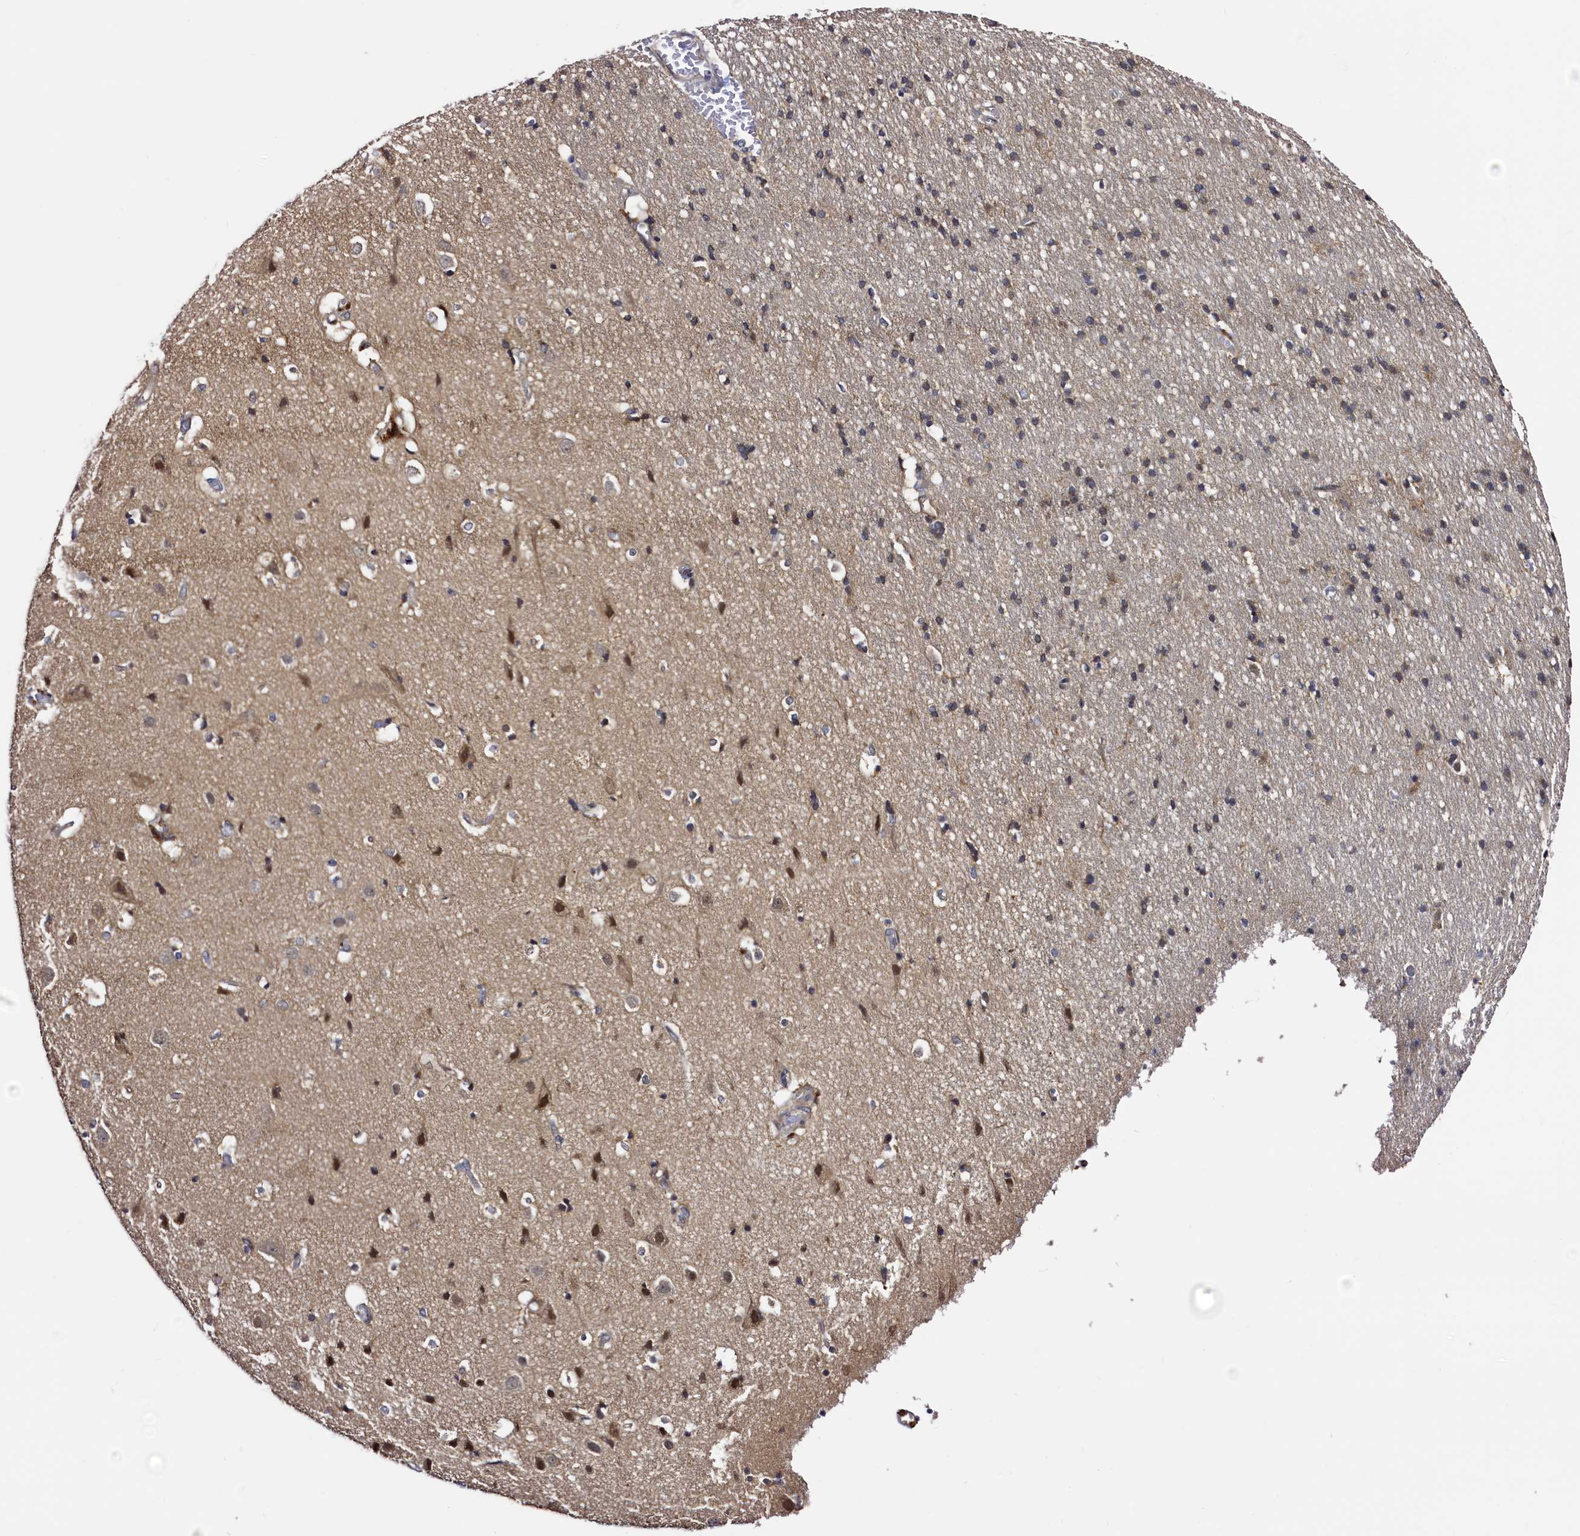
{"staining": {"intensity": "moderate", "quantity": "<25%", "location": "cytoplasmic/membranous"}, "tissue": "cerebral cortex", "cell_type": "Endothelial cells", "image_type": "normal", "snomed": [{"axis": "morphology", "description": "Normal tissue, NOS"}, {"axis": "topography", "description": "Cerebral cortex"}], "caption": "Immunohistochemistry (IHC) image of benign cerebral cortex stained for a protein (brown), which displays low levels of moderate cytoplasmic/membranous staining in about <25% of endothelial cells.", "gene": "RBFA", "patient": {"sex": "male", "age": 54}}